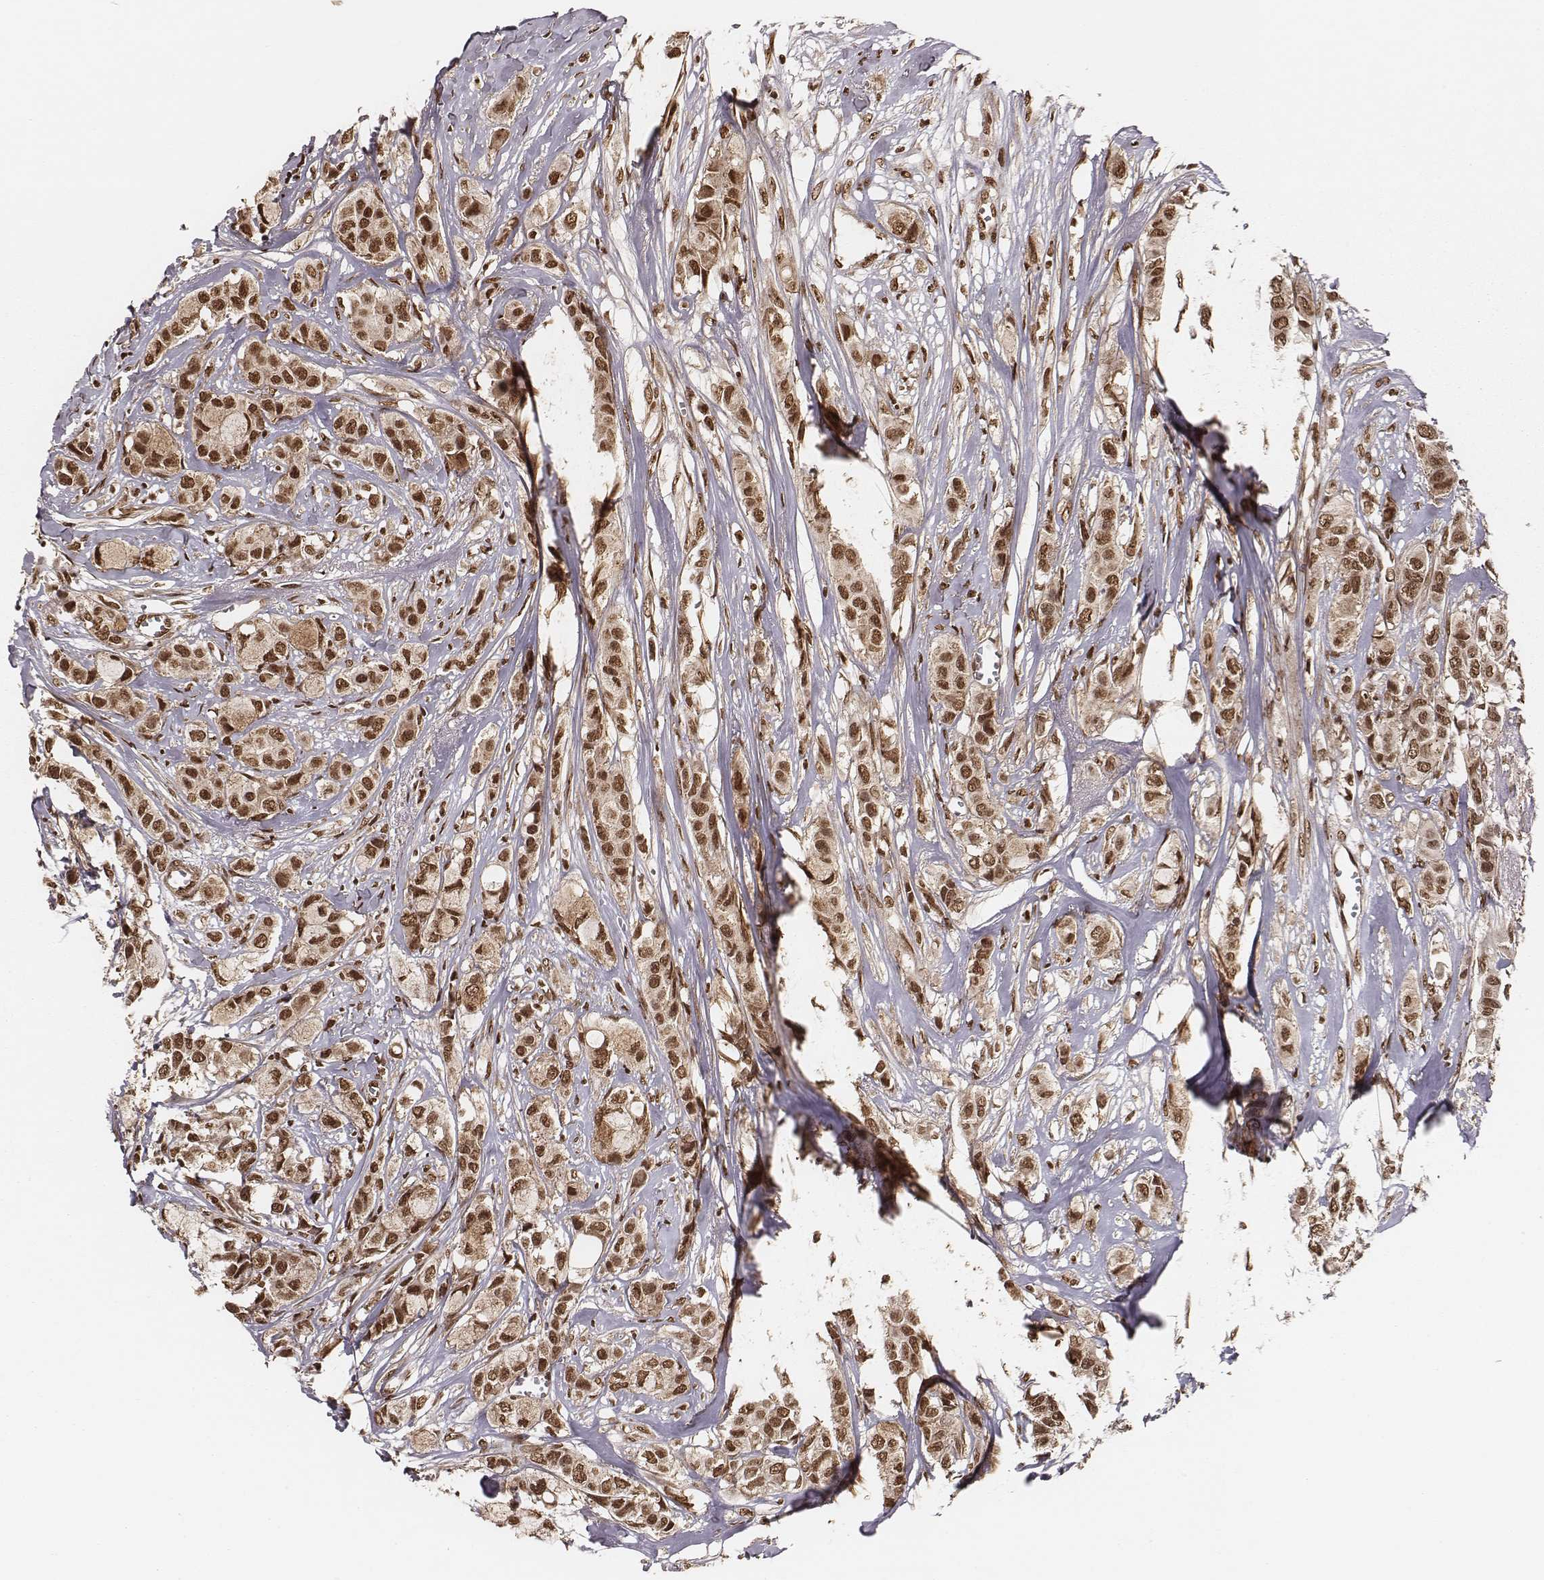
{"staining": {"intensity": "moderate", "quantity": ">75%", "location": "nuclear"}, "tissue": "breast cancer", "cell_type": "Tumor cells", "image_type": "cancer", "snomed": [{"axis": "morphology", "description": "Duct carcinoma"}, {"axis": "topography", "description": "Breast"}], "caption": "Tumor cells show medium levels of moderate nuclear expression in about >75% of cells in breast intraductal carcinoma. The protein is shown in brown color, while the nuclei are stained blue.", "gene": "NFX1", "patient": {"sex": "female", "age": 85}}